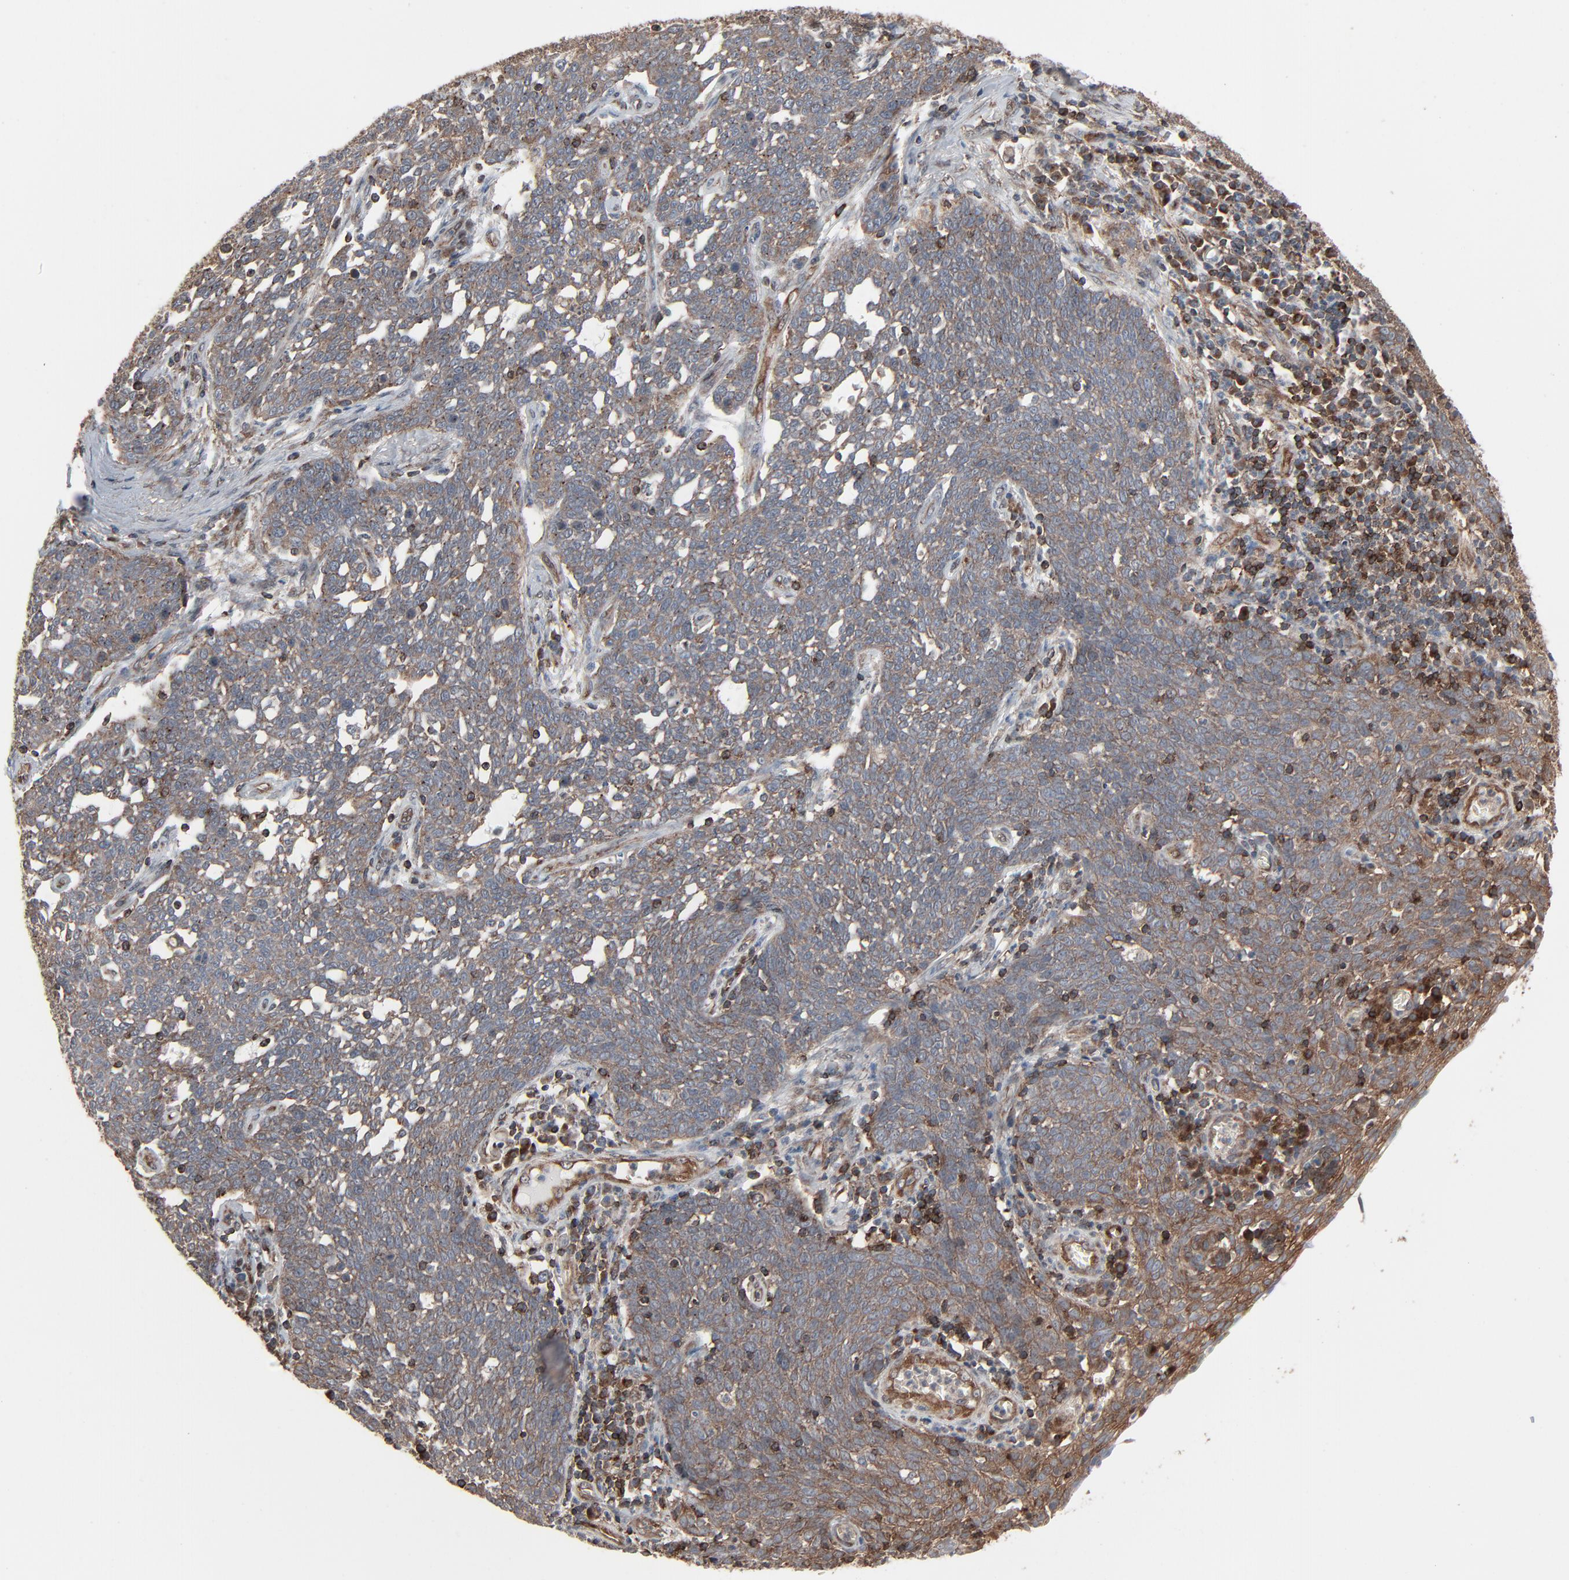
{"staining": {"intensity": "weak", "quantity": ">75%", "location": "cytoplasmic/membranous"}, "tissue": "cervical cancer", "cell_type": "Tumor cells", "image_type": "cancer", "snomed": [{"axis": "morphology", "description": "Squamous cell carcinoma, NOS"}, {"axis": "topography", "description": "Cervix"}], "caption": "Tumor cells exhibit low levels of weak cytoplasmic/membranous positivity in approximately >75% of cells in human cervical cancer. Immunohistochemistry stains the protein in brown and the nuclei are stained blue.", "gene": "OPTN", "patient": {"sex": "female", "age": 34}}